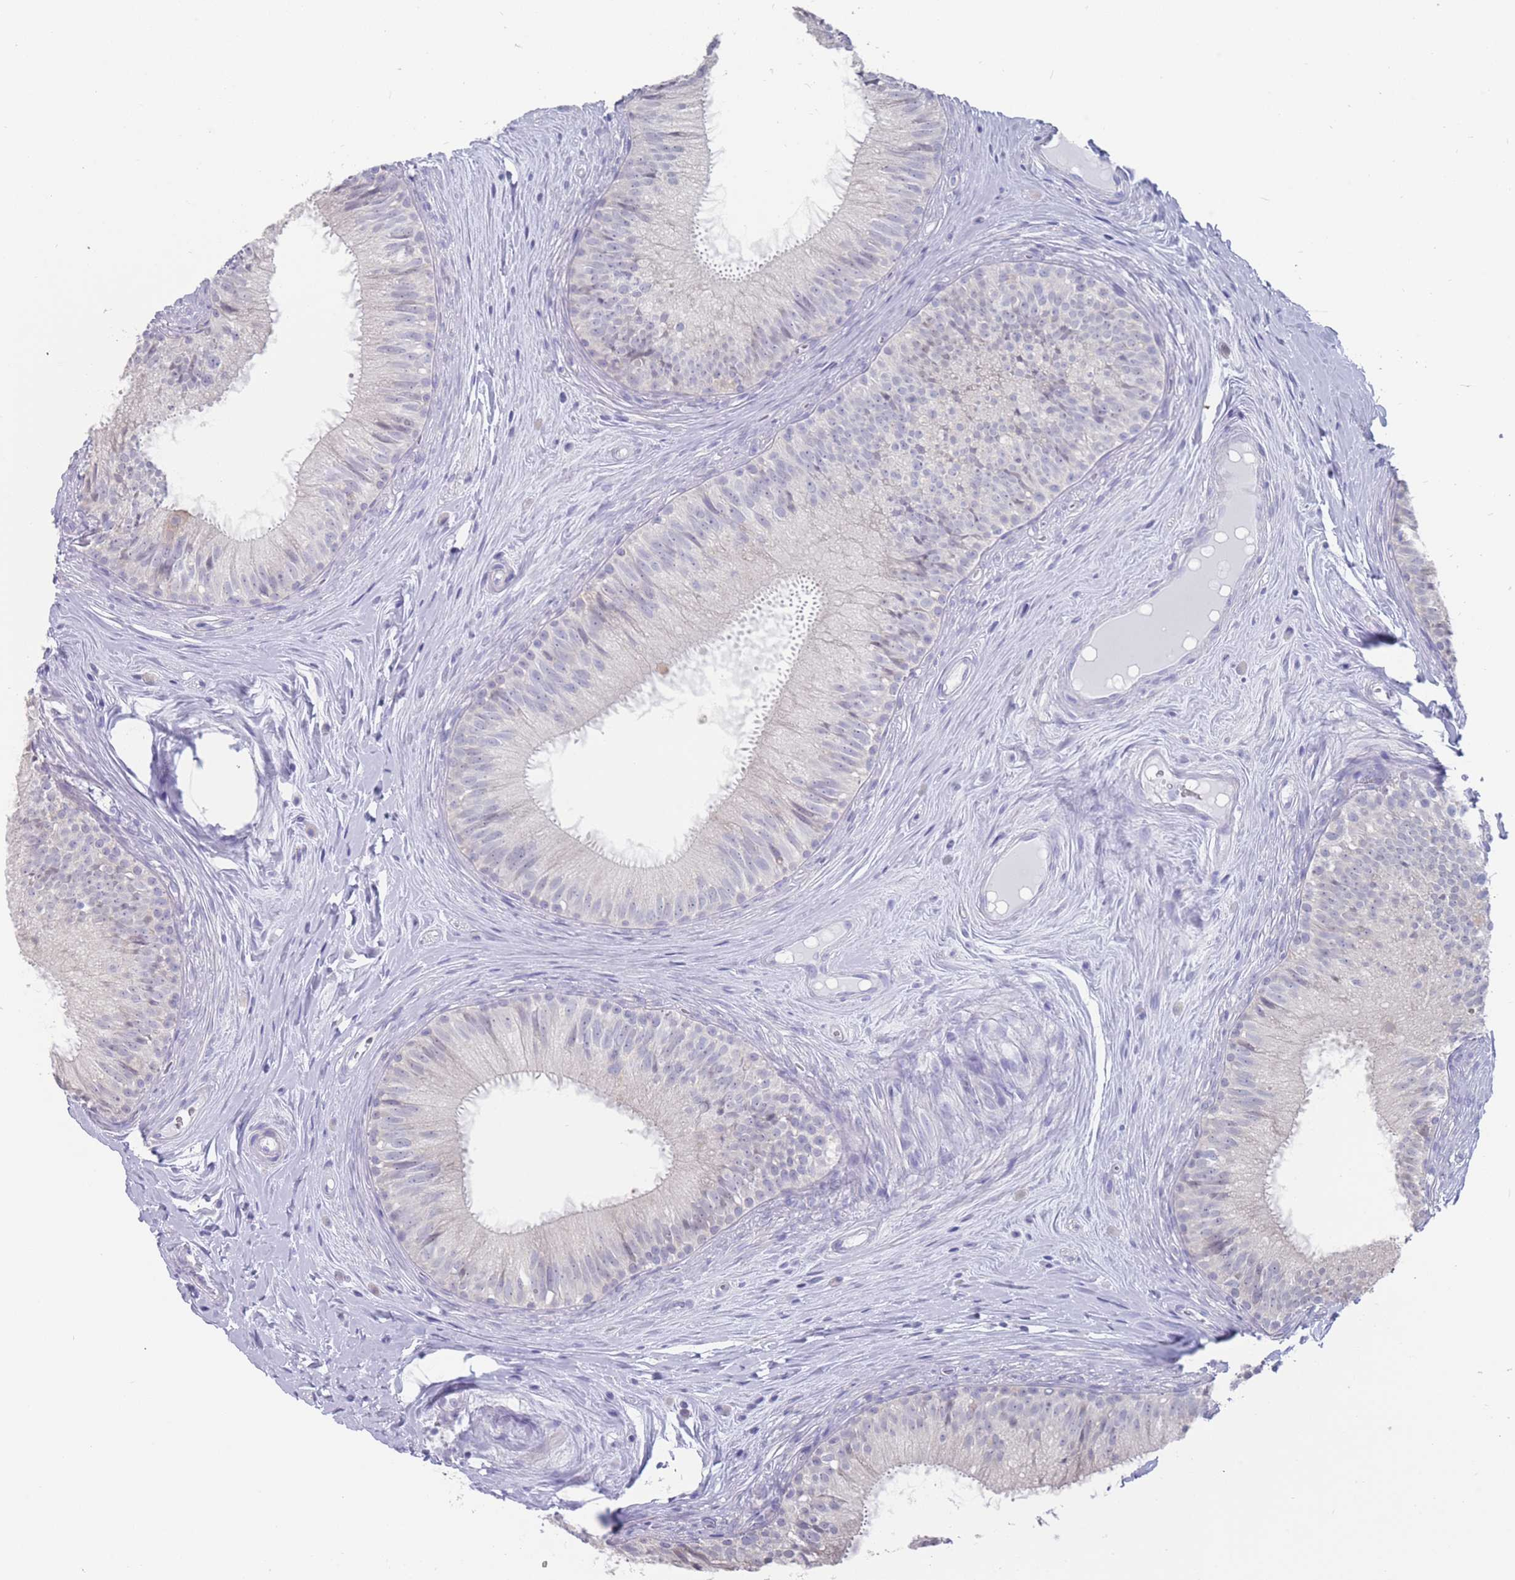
{"staining": {"intensity": "negative", "quantity": "none", "location": "none"}, "tissue": "epididymis", "cell_type": "Glandular cells", "image_type": "normal", "snomed": [{"axis": "morphology", "description": "Normal tissue, NOS"}, {"axis": "topography", "description": "Epididymis"}], "caption": "There is no significant staining in glandular cells of epididymis. (Stains: DAB immunohistochemistry with hematoxylin counter stain, Microscopy: brightfield microscopy at high magnification).", "gene": "CYP51A1", "patient": {"sex": "male", "age": 34}}